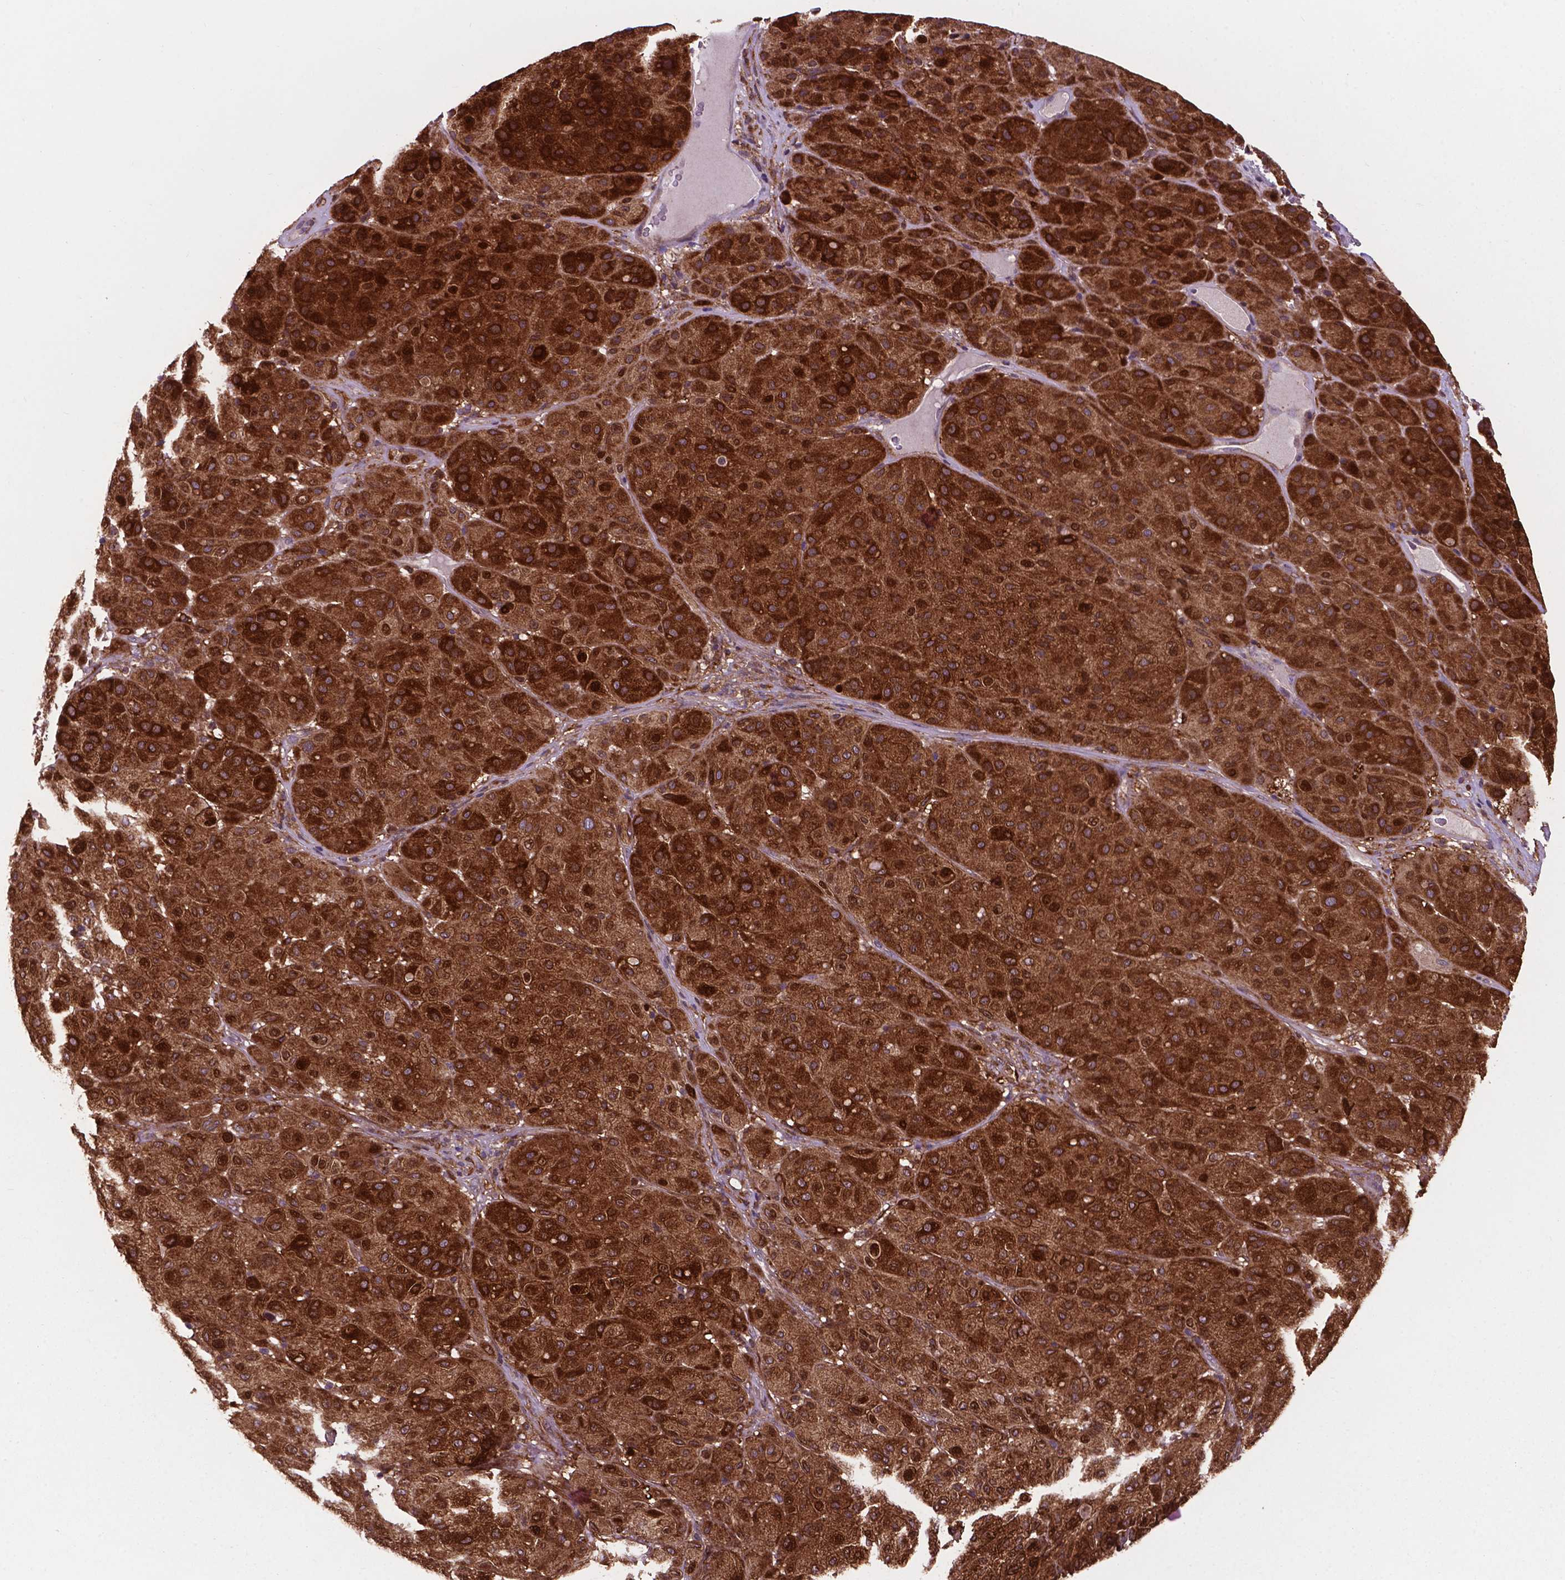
{"staining": {"intensity": "strong", "quantity": ">75%", "location": "cytoplasmic/membranous"}, "tissue": "melanoma", "cell_type": "Tumor cells", "image_type": "cancer", "snomed": [{"axis": "morphology", "description": "Malignant melanoma, Metastatic site"}, {"axis": "topography", "description": "Smooth muscle"}], "caption": "Protein expression analysis of malignant melanoma (metastatic site) displays strong cytoplasmic/membranous staining in about >75% of tumor cells.", "gene": "SMAD3", "patient": {"sex": "male", "age": 41}}